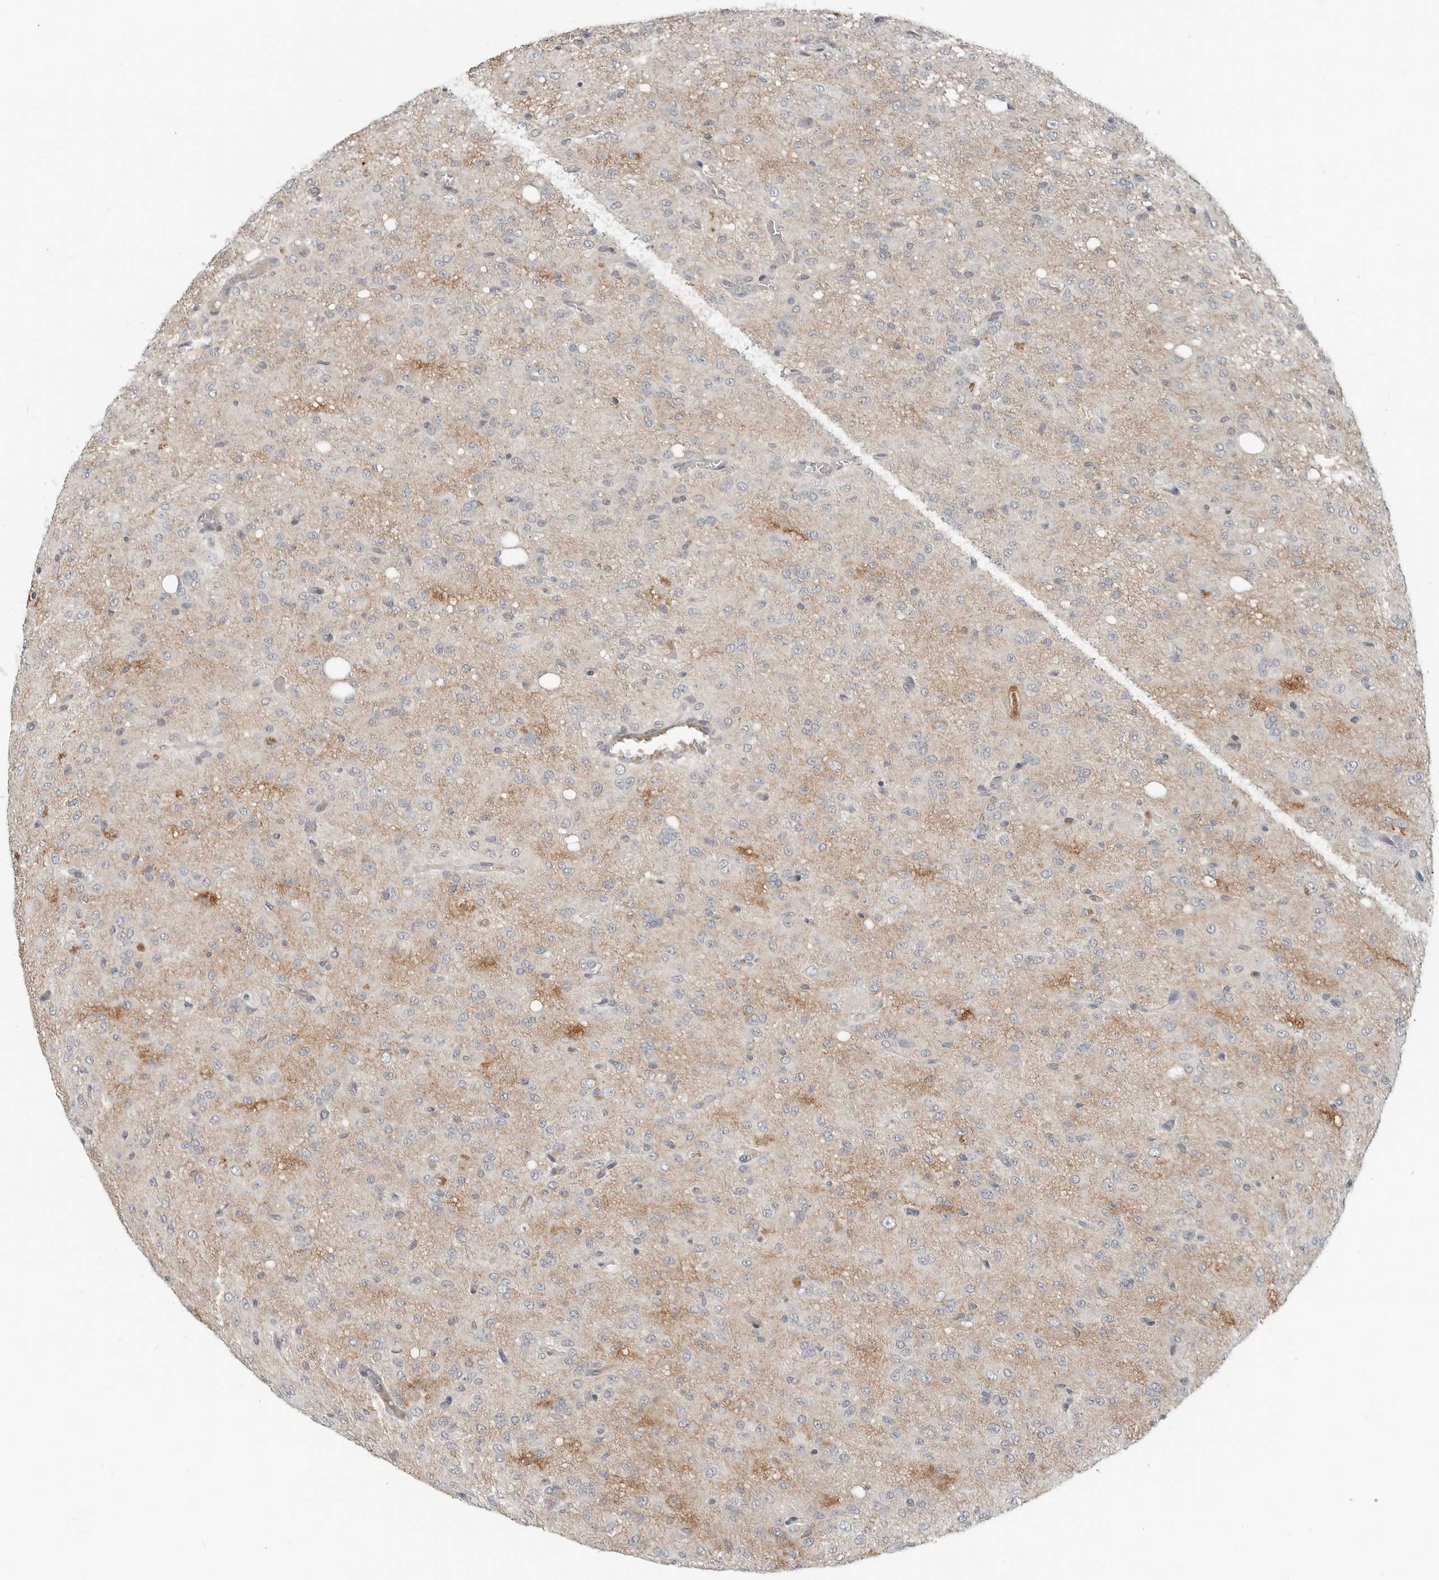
{"staining": {"intensity": "negative", "quantity": "none", "location": "none"}, "tissue": "glioma", "cell_type": "Tumor cells", "image_type": "cancer", "snomed": [{"axis": "morphology", "description": "Glioma, malignant, High grade"}, {"axis": "topography", "description": "Brain"}], "caption": "This is an IHC micrograph of human glioma. There is no expression in tumor cells.", "gene": "FCRLB", "patient": {"sex": "female", "age": 59}}